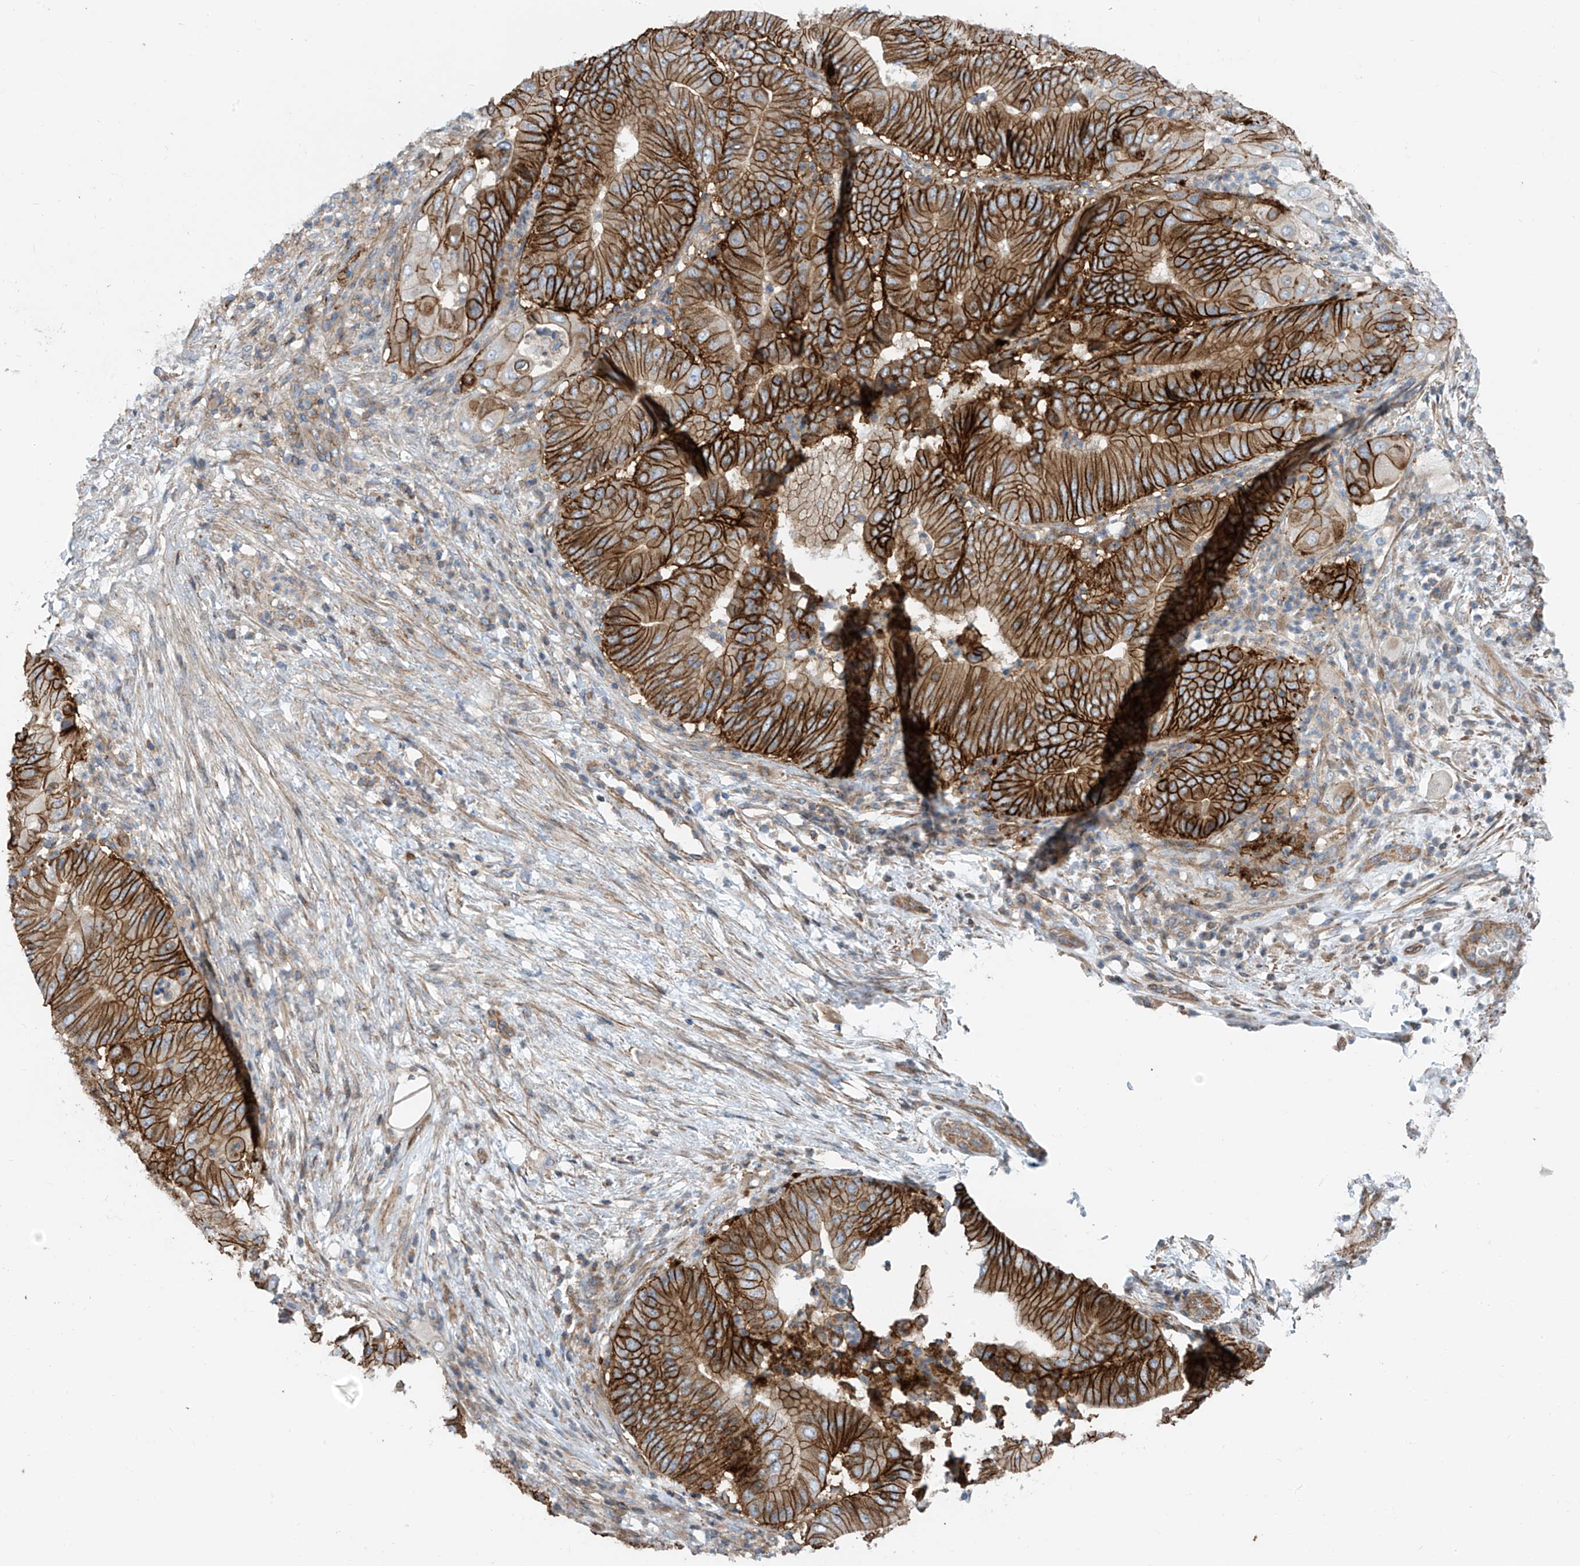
{"staining": {"intensity": "strong", "quantity": ">75%", "location": "cytoplasmic/membranous"}, "tissue": "pancreatic cancer", "cell_type": "Tumor cells", "image_type": "cancer", "snomed": [{"axis": "morphology", "description": "Adenocarcinoma, NOS"}, {"axis": "topography", "description": "Pancreas"}], "caption": "Protein analysis of pancreatic cancer (adenocarcinoma) tissue exhibits strong cytoplasmic/membranous positivity in approximately >75% of tumor cells.", "gene": "SLC1A5", "patient": {"sex": "female", "age": 77}}